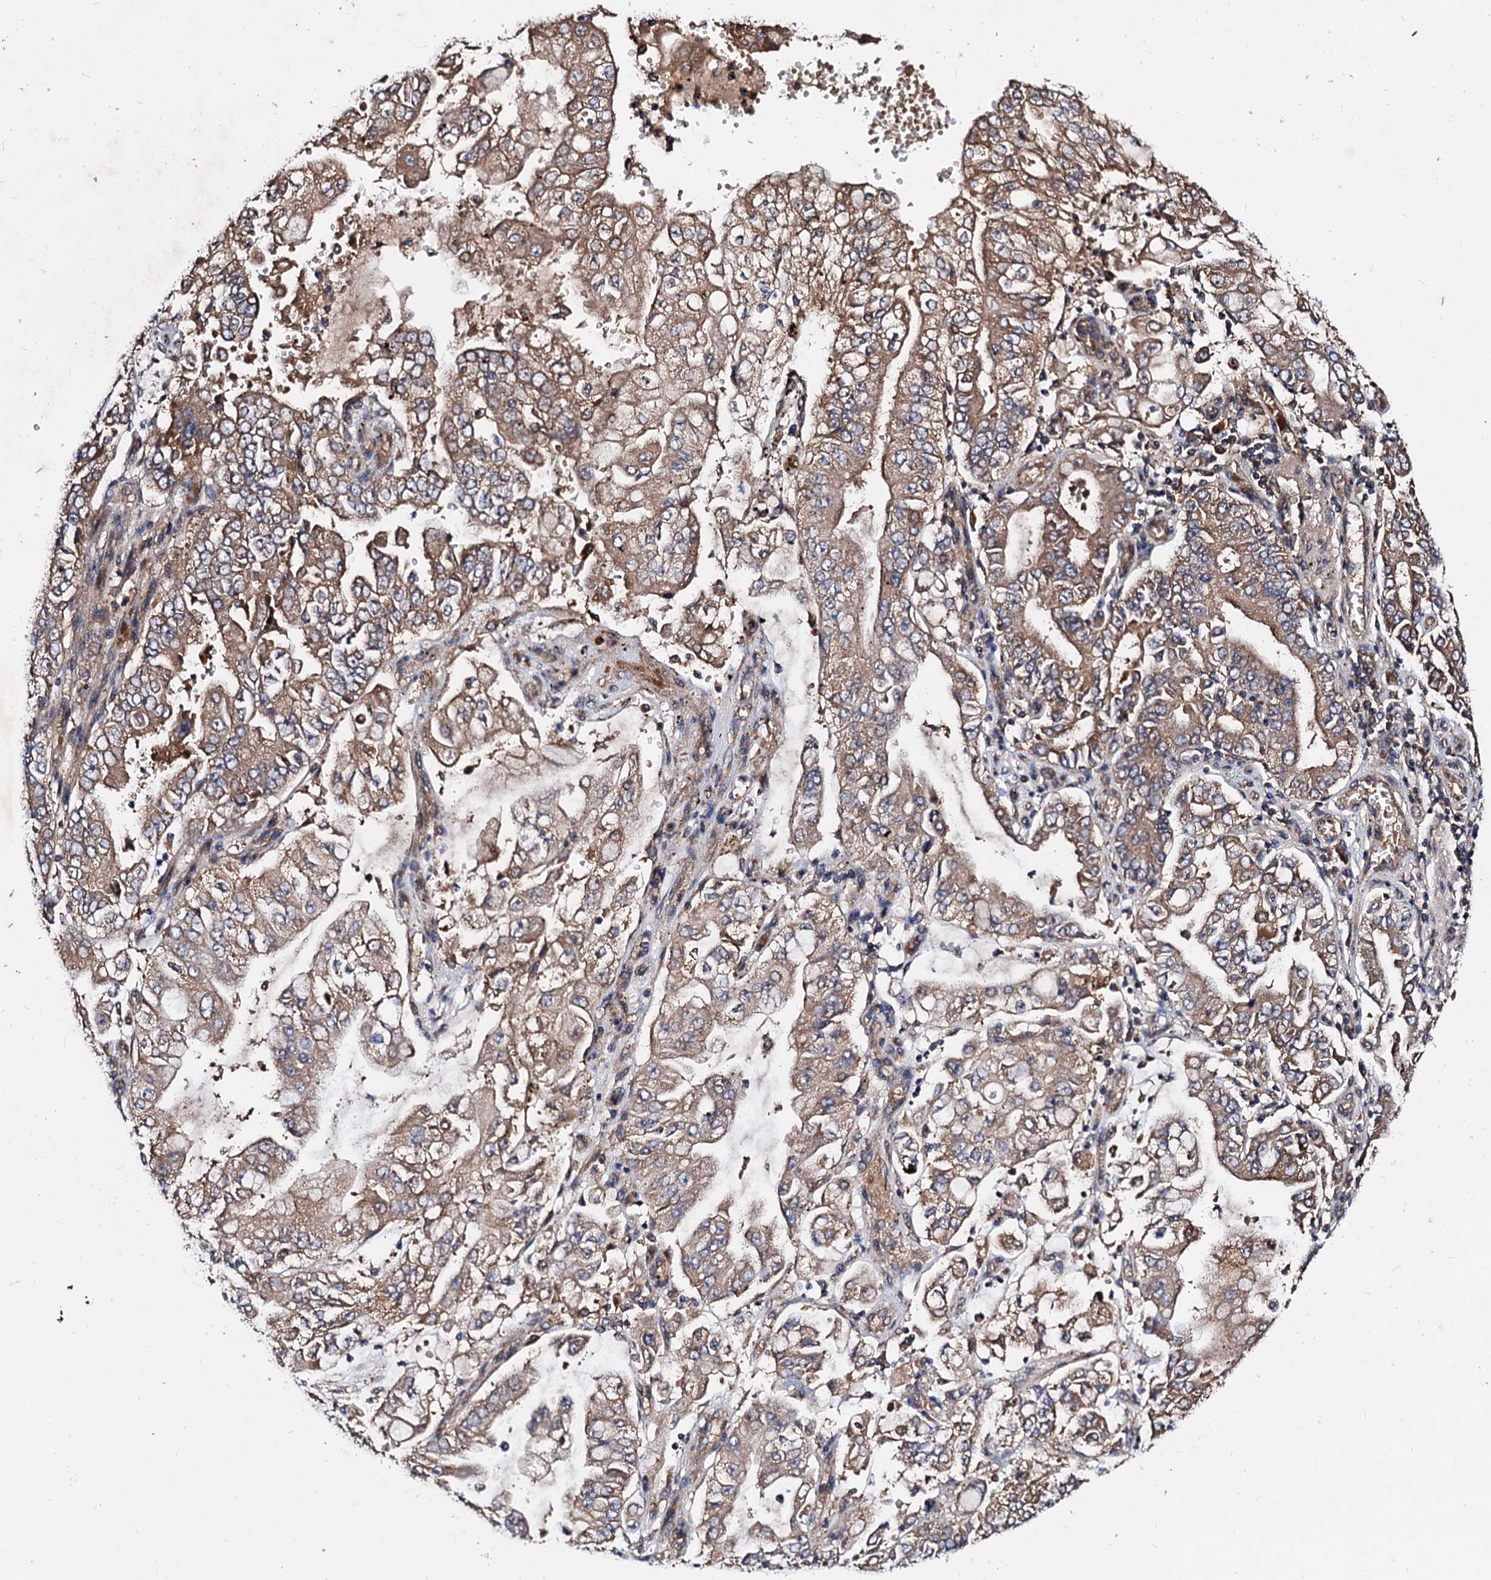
{"staining": {"intensity": "moderate", "quantity": ">75%", "location": "cytoplasmic/membranous"}, "tissue": "stomach cancer", "cell_type": "Tumor cells", "image_type": "cancer", "snomed": [{"axis": "morphology", "description": "Adenocarcinoma, NOS"}, {"axis": "topography", "description": "Stomach"}], "caption": "Stomach adenocarcinoma stained with a brown dye shows moderate cytoplasmic/membranous positive staining in about >75% of tumor cells.", "gene": "EXTL1", "patient": {"sex": "male", "age": 76}}